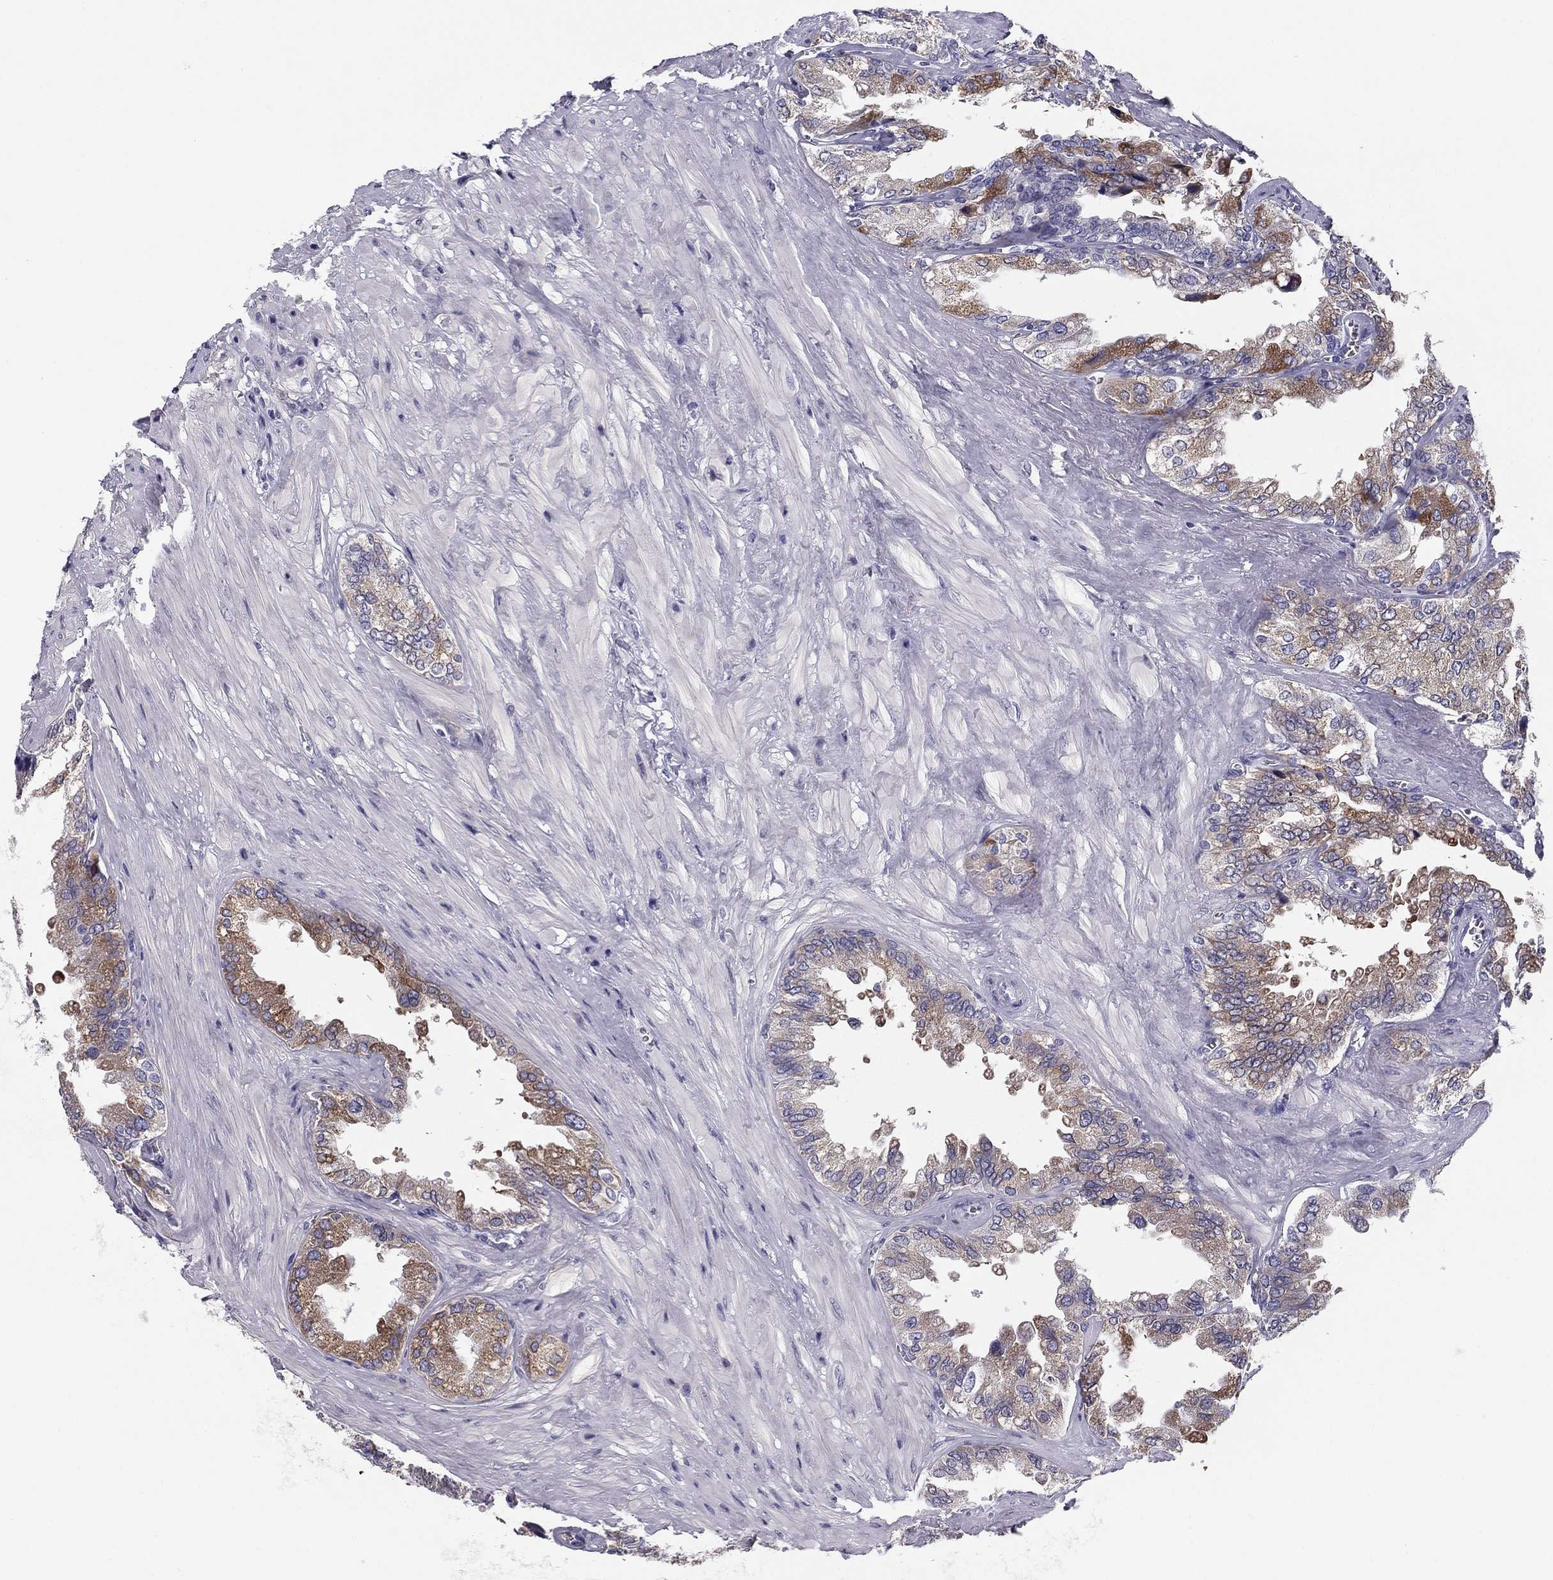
{"staining": {"intensity": "strong", "quantity": "<25%", "location": "cytoplasmic/membranous"}, "tissue": "seminal vesicle", "cell_type": "Glandular cells", "image_type": "normal", "snomed": [{"axis": "morphology", "description": "Normal tissue, NOS"}, {"axis": "topography", "description": "Seminal veicle"}], "caption": "Immunohistochemistry (IHC) histopathology image of benign seminal vesicle: human seminal vesicle stained using IHC displays medium levels of strong protein expression localized specifically in the cytoplasmic/membranous of glandular cells, appearing as a cytoplasmic/membranous brown color.", "gene": "TMED3", "patient": {"sex": "male", "age": 67}}